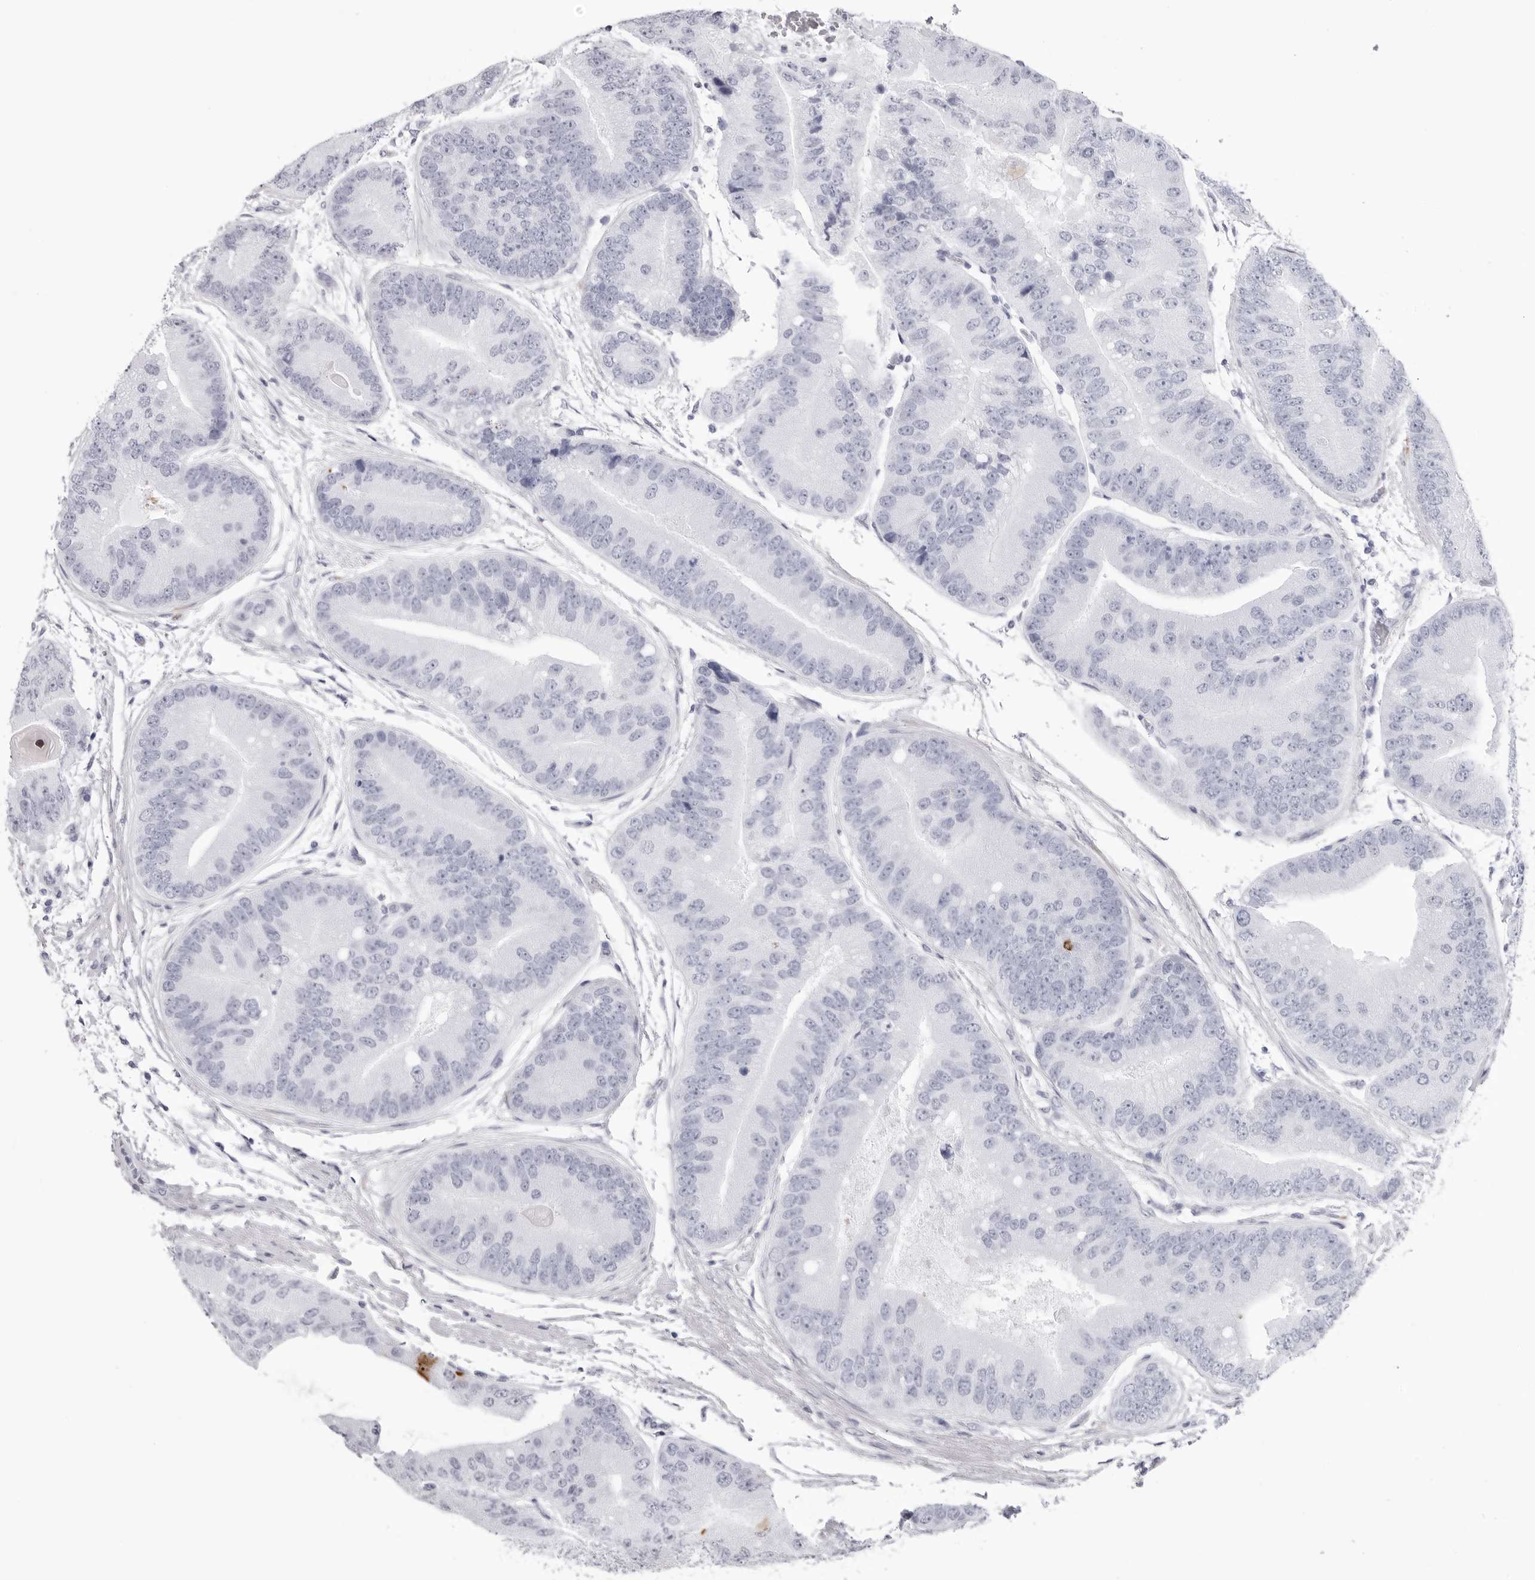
{"staining": {"intensity": "negative", "quantity": "none", "location": "none"}, "tissue": "prostate cancer", "cell_type": "Tumor cells", "image_type": "cancer", "snomed": [{"axis": "morphology", "description": "Adenocarcinoma, High grade"}, {"axis": "topography", "description": "Prostate"}], "caption": "Immunohistochemistry (IHC) histopathology image of human prostate cancer stained for a protein (brown), which reveals no staining in tumor cells.", "gene": "CST2", "patient": {"sex": "male", "age": 70}}